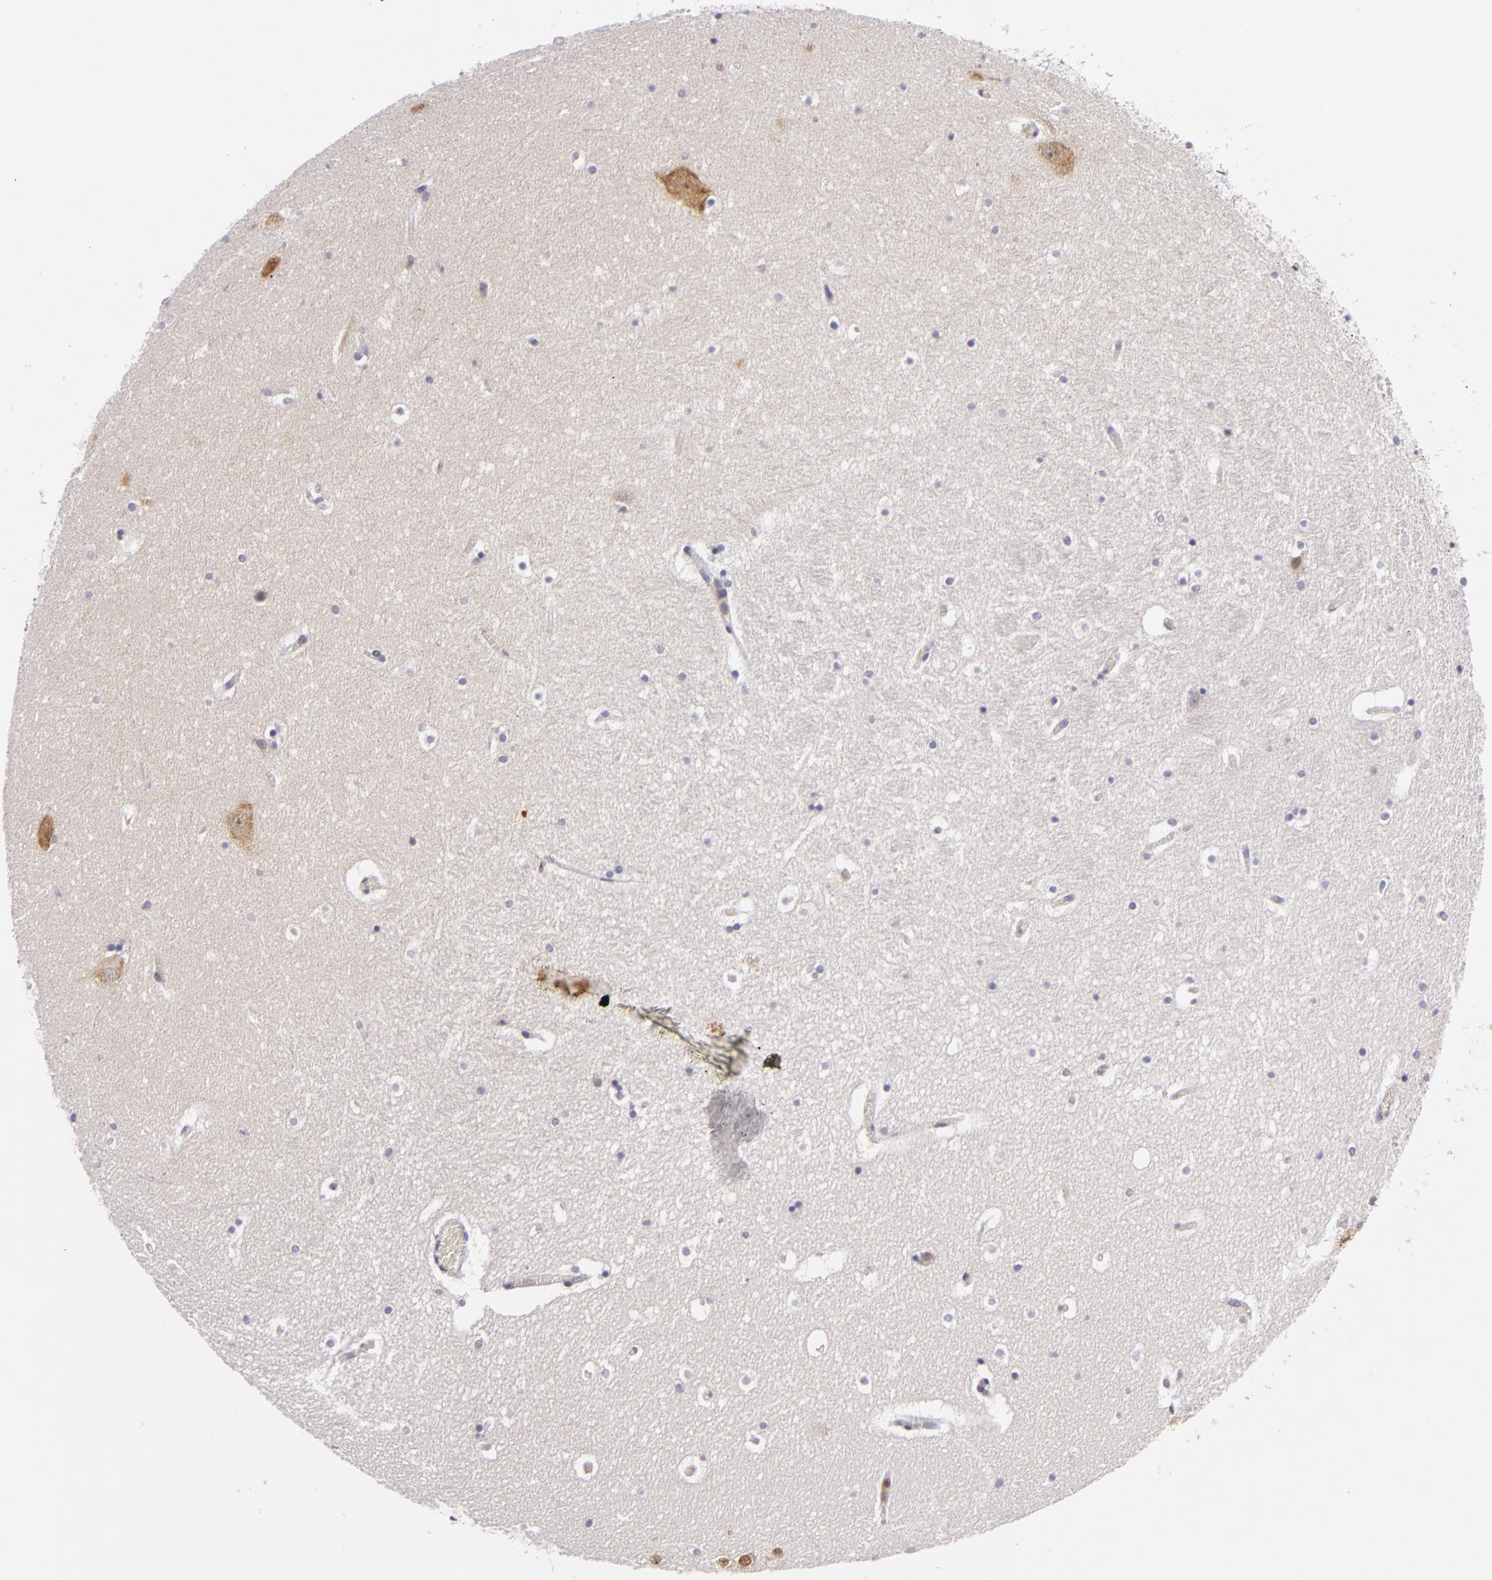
{"staining": {"intensity": "negative", "quantity": "none", "location": "none"}, "tissue": "hippocampus", "cell_type": "Glial cells", "image_type": "normal", "snomed": [{"axis": "morphology", "description": "Normal tissue, NOS"}, {"axis": "topography", "description": "Hippocampus"}], "caption": "A high-resolution photomicrograph shows immunohistochemistry staining of benign hippocampus, which displays no significant expression in glial cells.", "gene": "KCNAB2", "patient": {"sex": "male", "age": 45}}